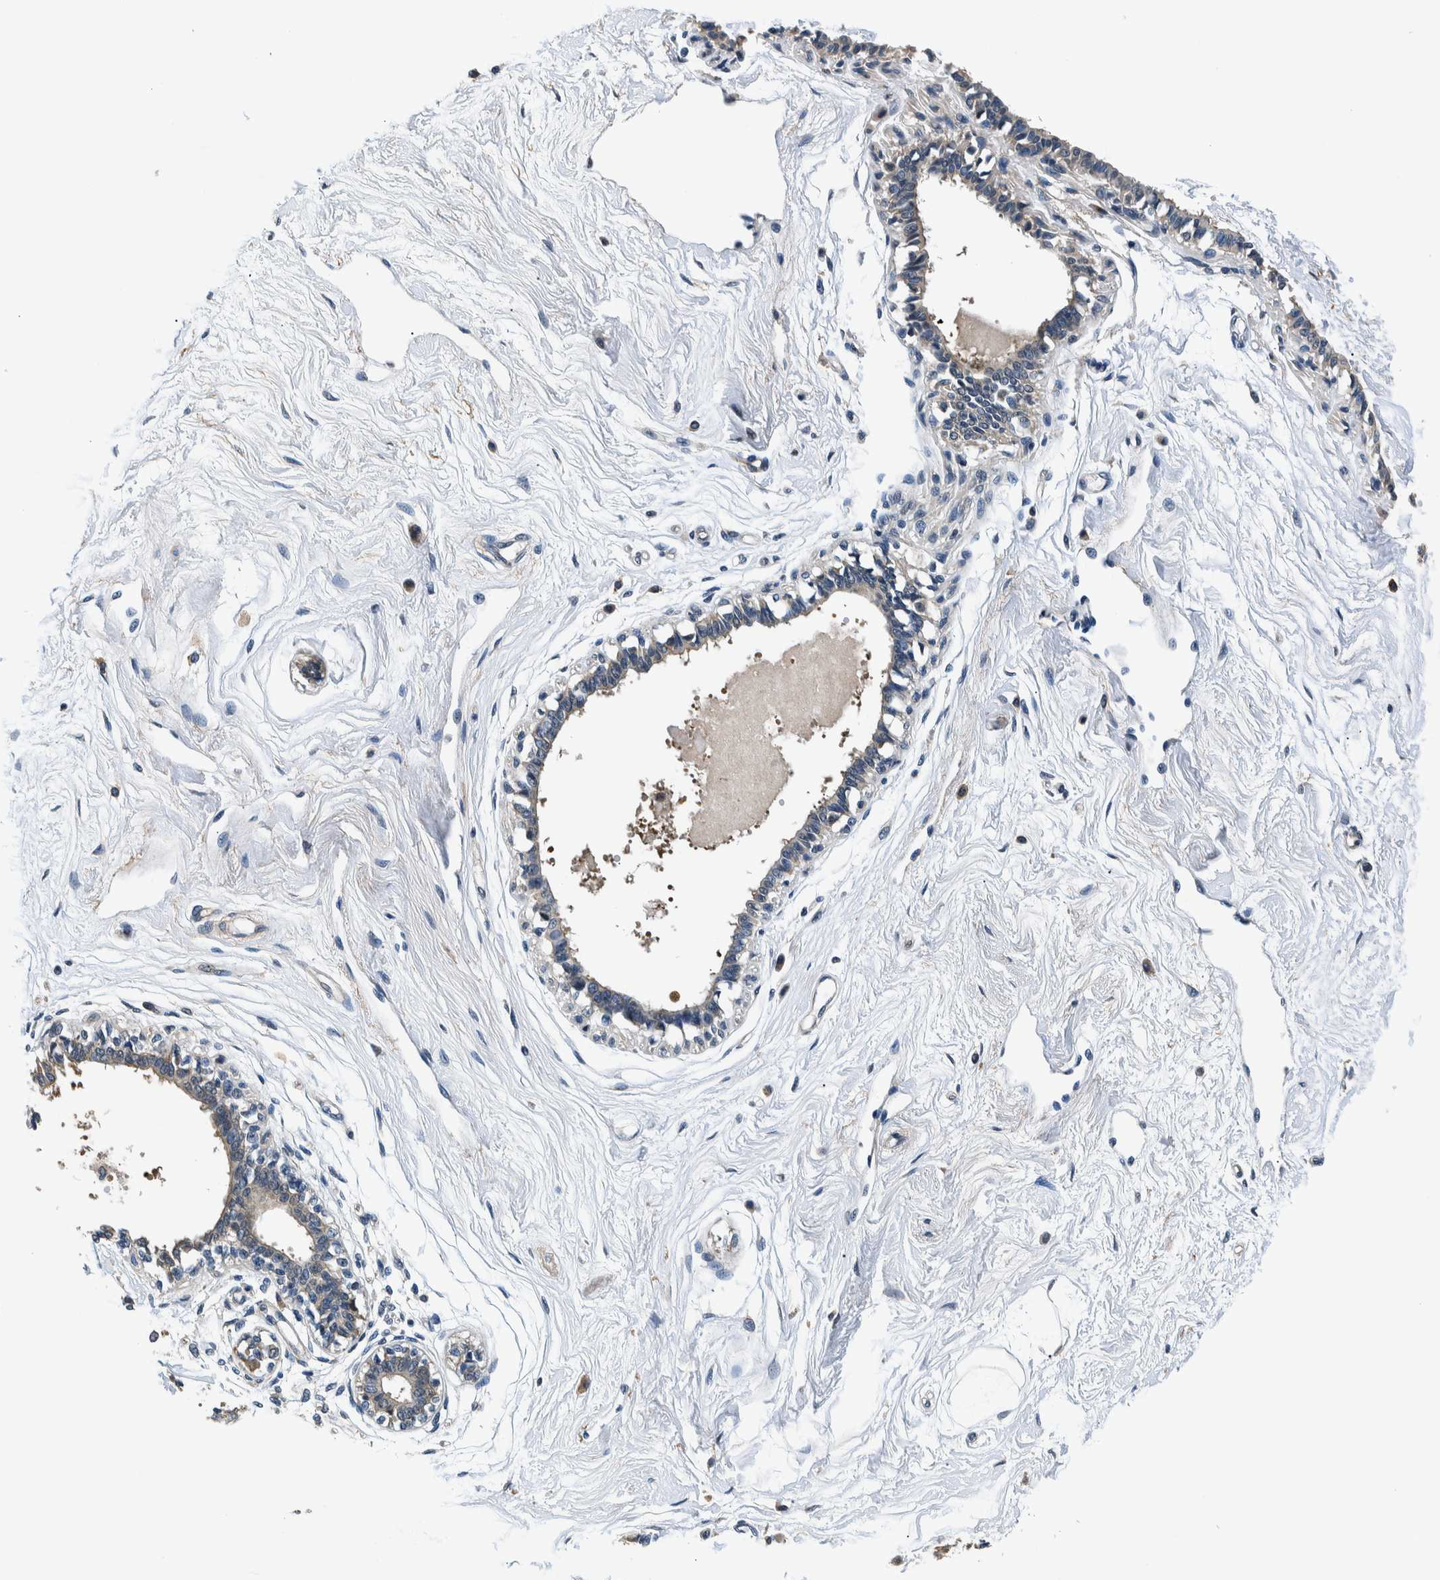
{"staining": {"intensity": "negative", "quantity": "none", "location": "none"}, "tissue": "breast", "cell_type": "Adipocytes", "image_type": "normal", "snomed": [{"axis": "morphology", "description": "Normal tissue, NOS"}, {"axis": "topography", "description": "Breast"}], "caption": "High magnification brightfield microscopy of unremarkable breast stained with DAB (brown) and counterstained with hematoxylin (blue): adipocytes show no significant expression.", "gene": "NIBAN2", "patient": {"sex": "female", "age": 45}}